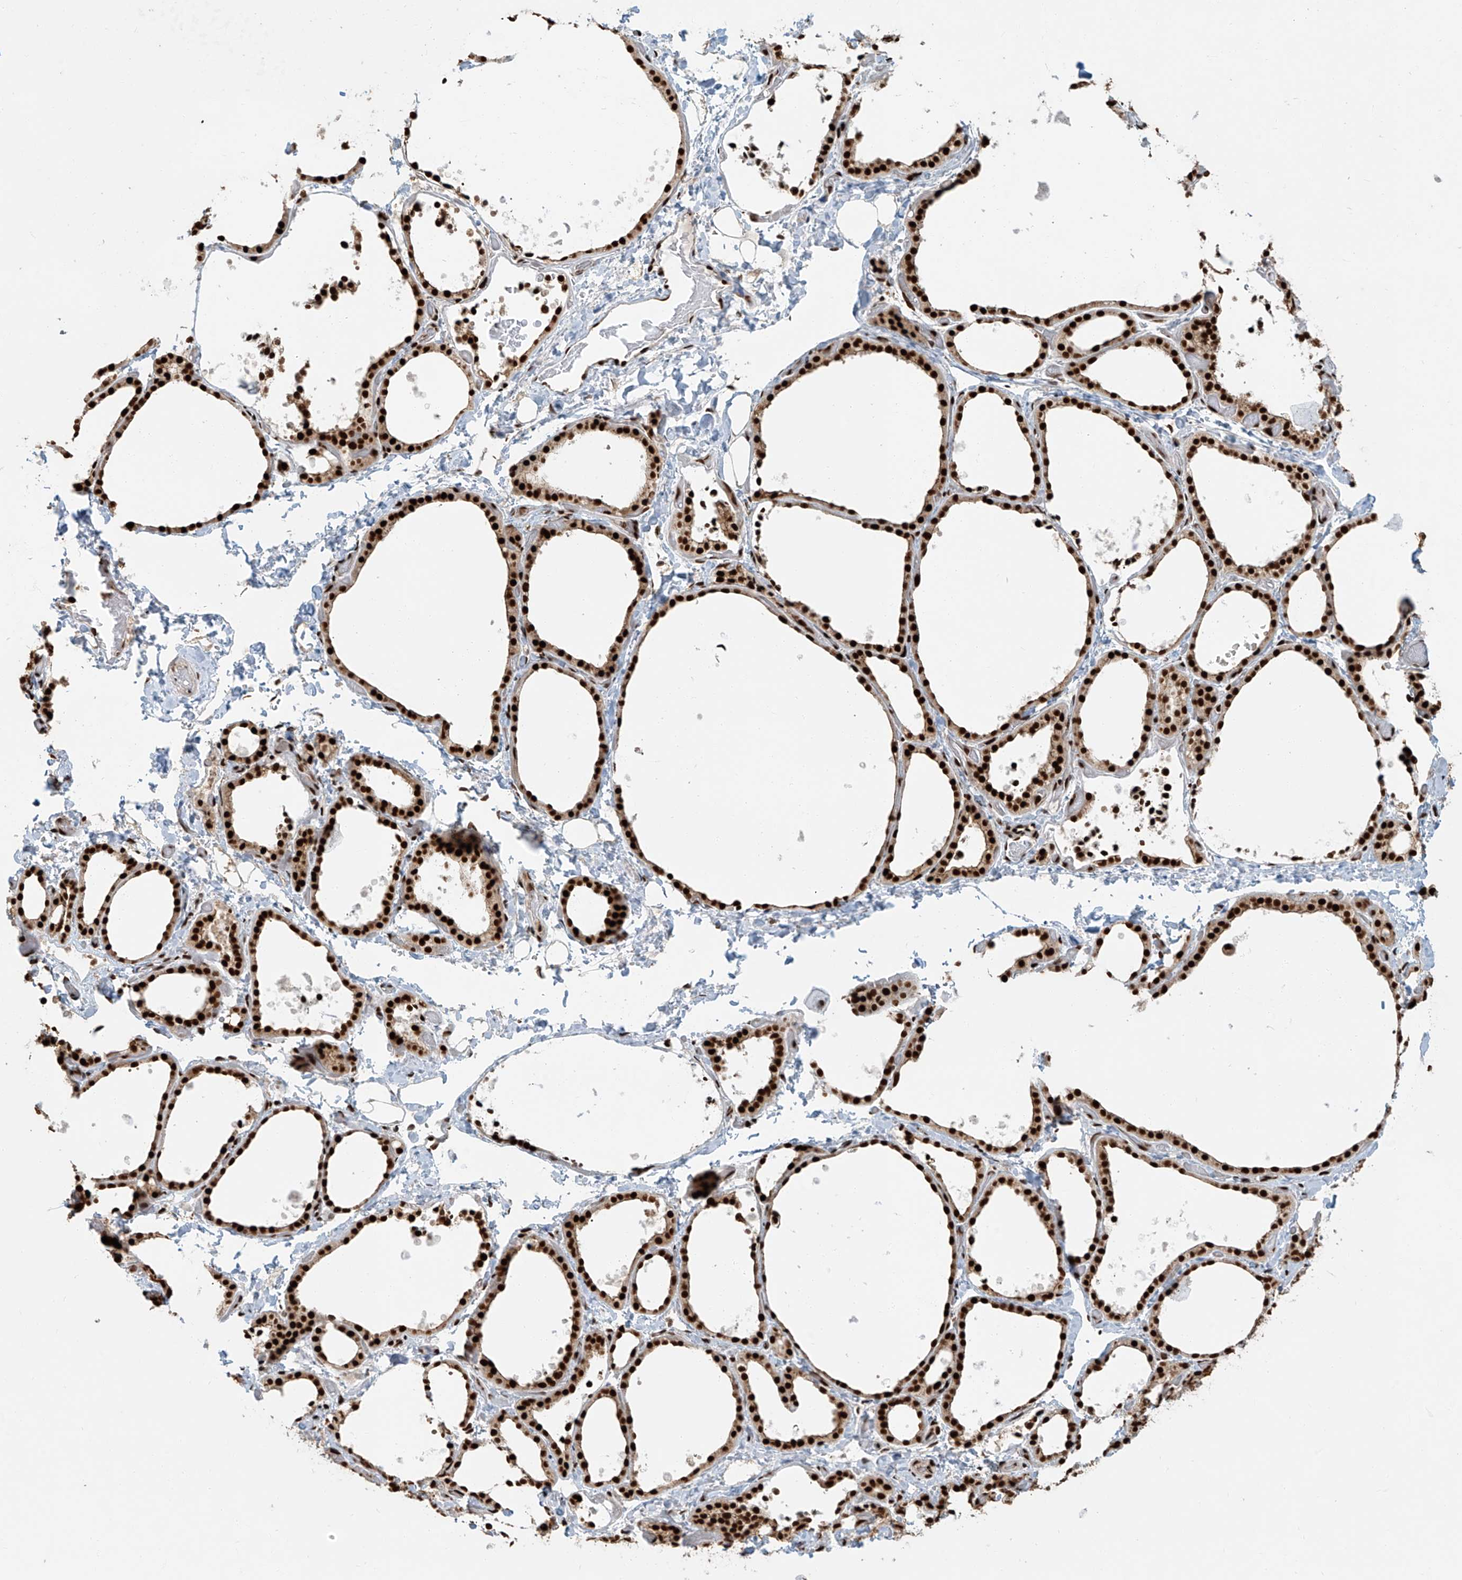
{"staining": {"intensity": "strong", "quantity": ">75%", "location": "nuclear"}, "tissue": "thyroid gland", "cell_type": "Glandular cells", "image_type": "normal", "snomed": [{"axis": "morphology", "description": "Normal tissue, NOS"}, {"axis": "topography", "description": "Thyroid gland"}], "caption": "Thyroid gland stained with DAB (3,3'-diaminobenzidine) IHC exhibits high levels of strong nuclear expression in about >75% of glandular cells. The staining was performed using DAB to visualize the protein expression in brown, while the nuclei were stained in blue with hematoxylin (Magnification: 20x).", "gene": "FAM193B", "patient": {"sex": "female", "age": 44}}